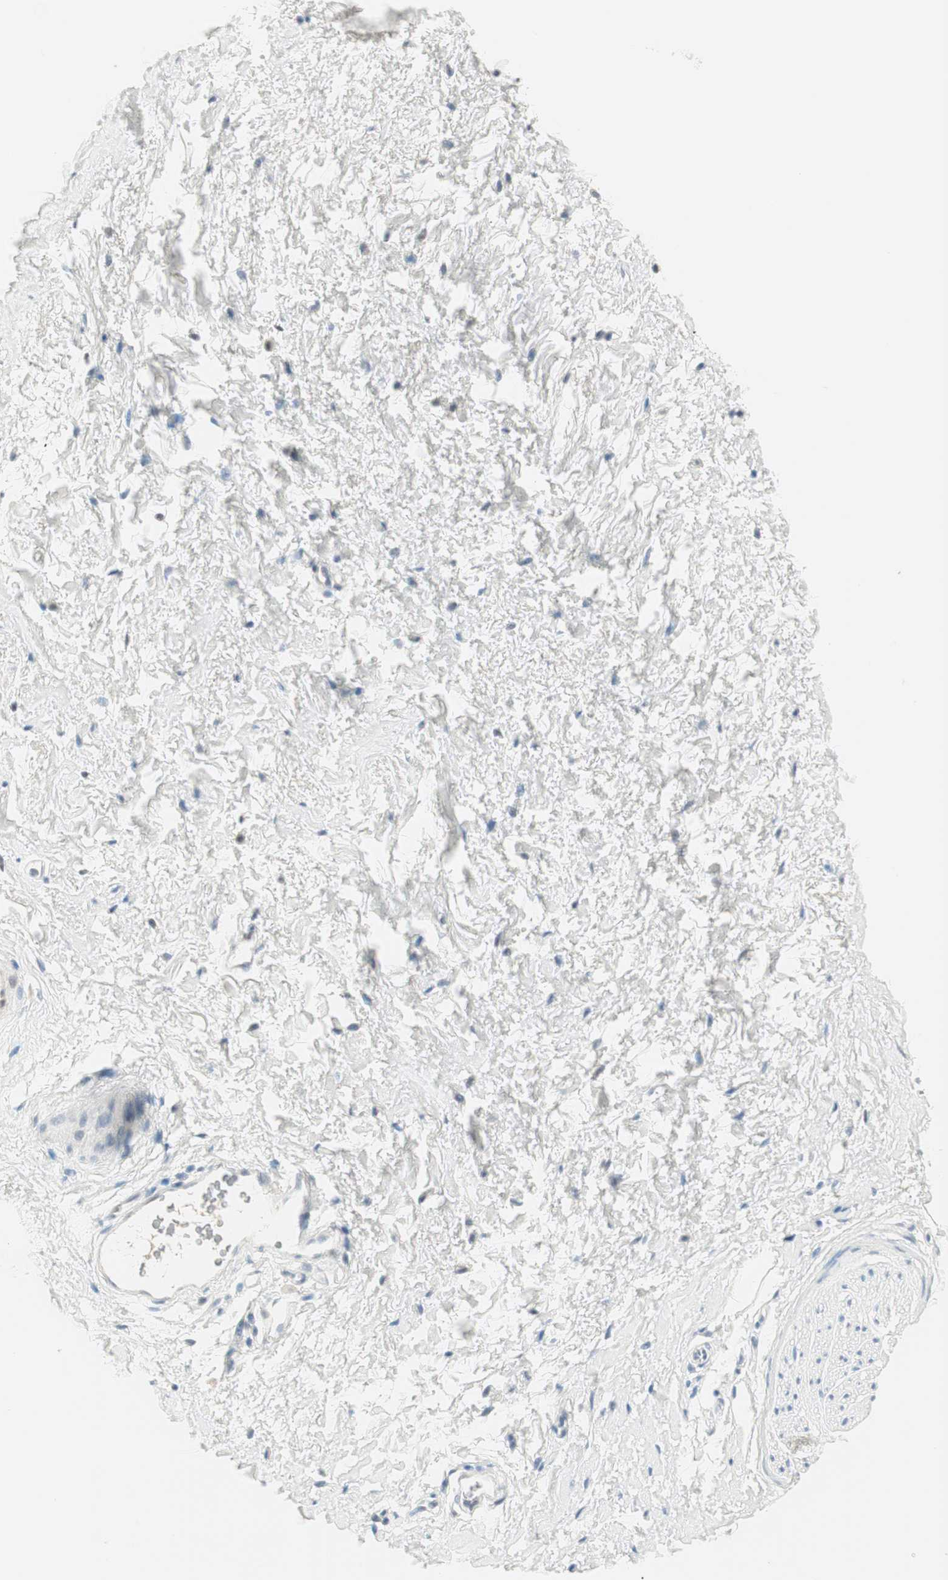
{"staining": {"intensity": "negative", "quantity": "none", "location": "none"}, "tissue": "adipose tissue", "cell_type": "Adipocytes", "image_type": "normal", "snomed": [{"axis": "morphology", "description": "Normal tissue, NOS"}, {"axis": "topography", "description": "Soft tissue"}, {"axis": "topography", "description": "Peripheral nerve tissue"}], "caption": "Adipose tissue stained for a protein using immunohistochemistry shows no positivity adipocytes.", "gene": "HOXB13", "patient": {"sex": "female", "age": 71}}